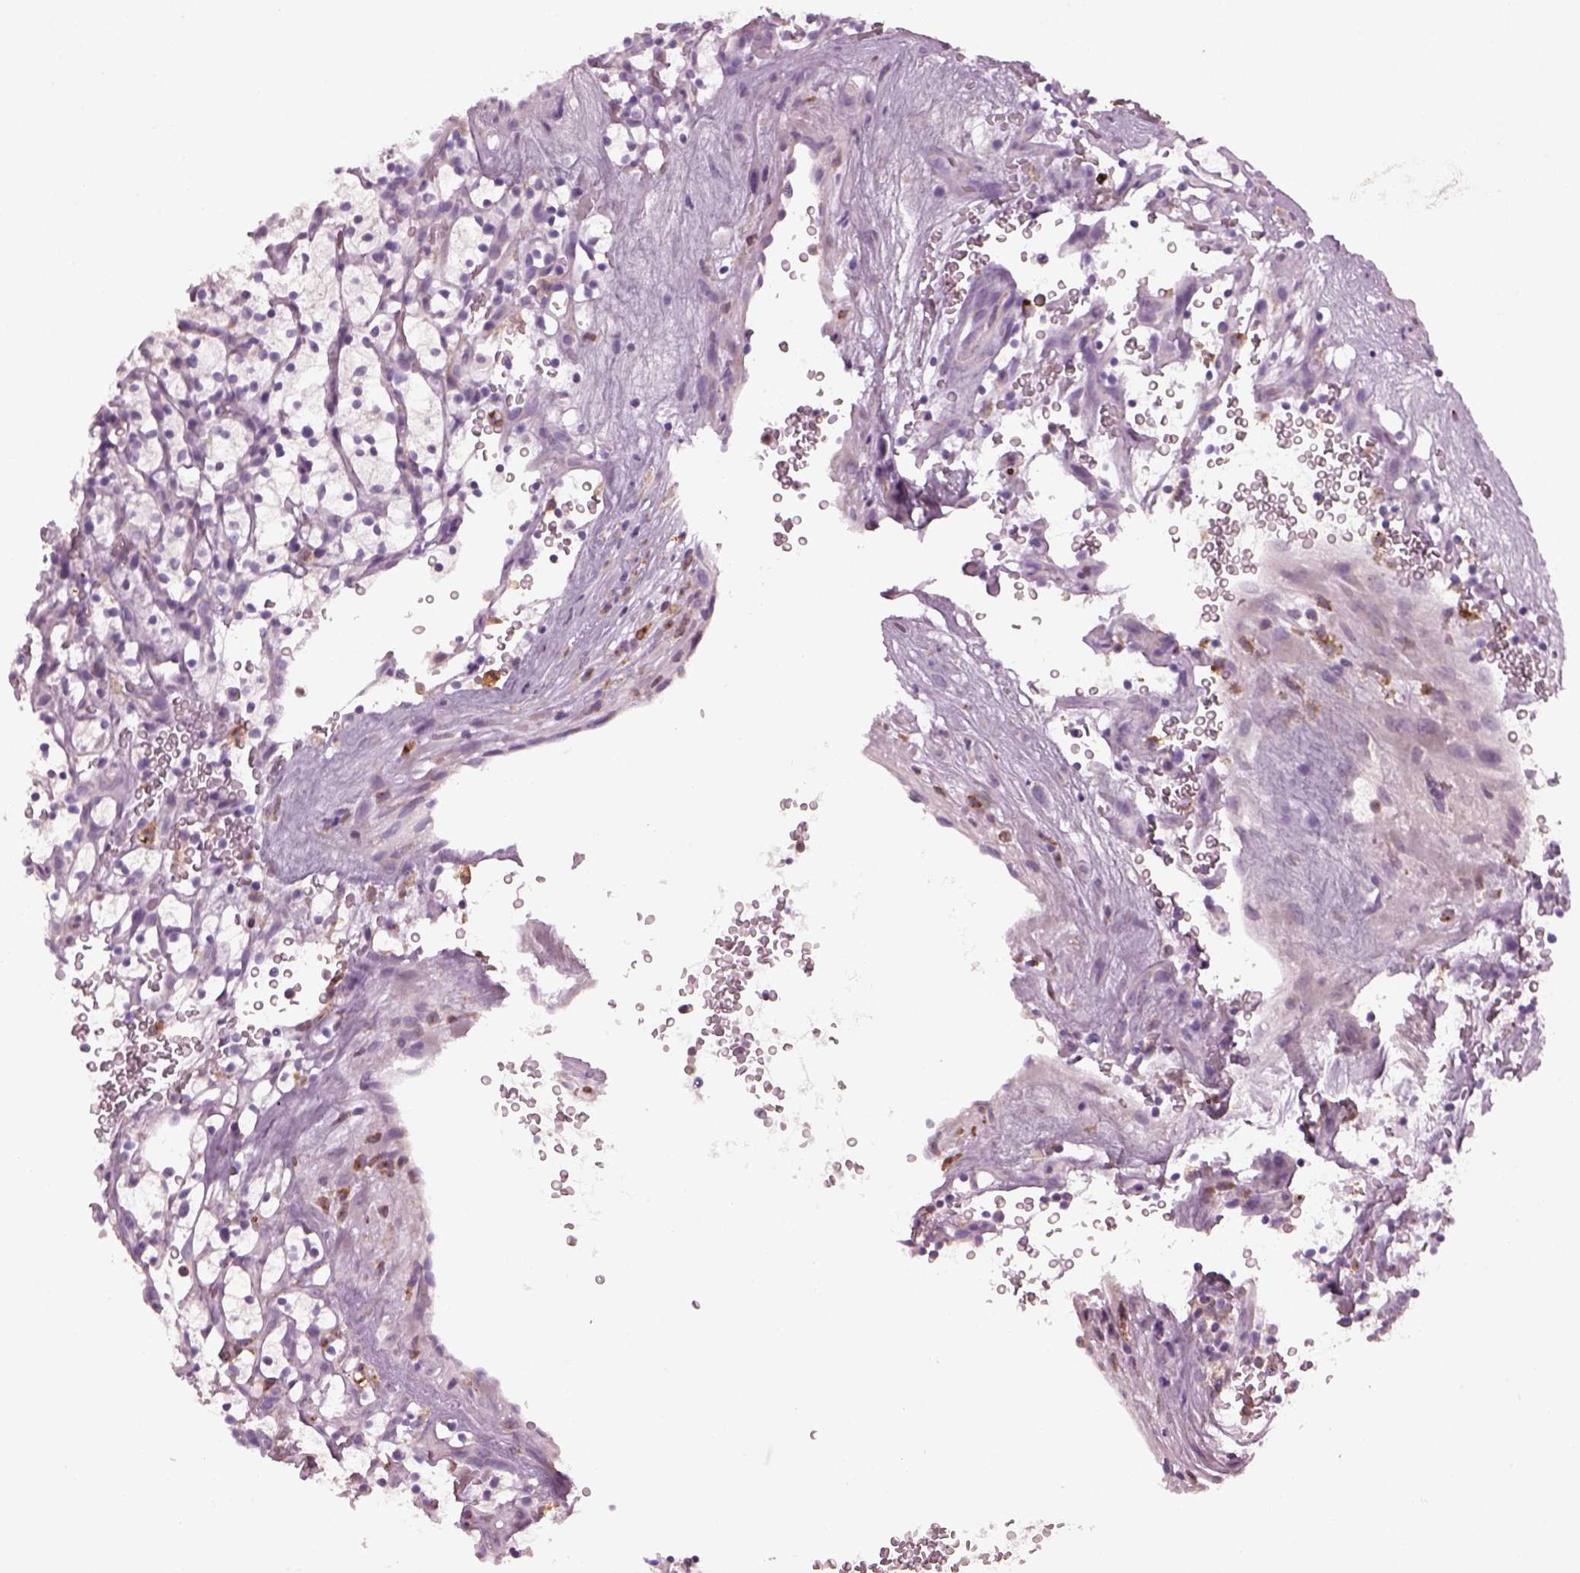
{"staining": {"intensity": "negative", "quantity": "none", "location": "none"}, "tissue": "renal cancer", "cell_type": "Tumor cells", "image_type": "cancer", "snomed": [{"axis": "morphology", "description": "Adenocarcinoma, NOS"}, {"axis": "topography", "description": "Kidney"}], "caption": "Tumor cells show no significant staining in adenocarcinoma (renal).", "gene": "TMEM231", "patient": {"sex": "female", "age": 64}}